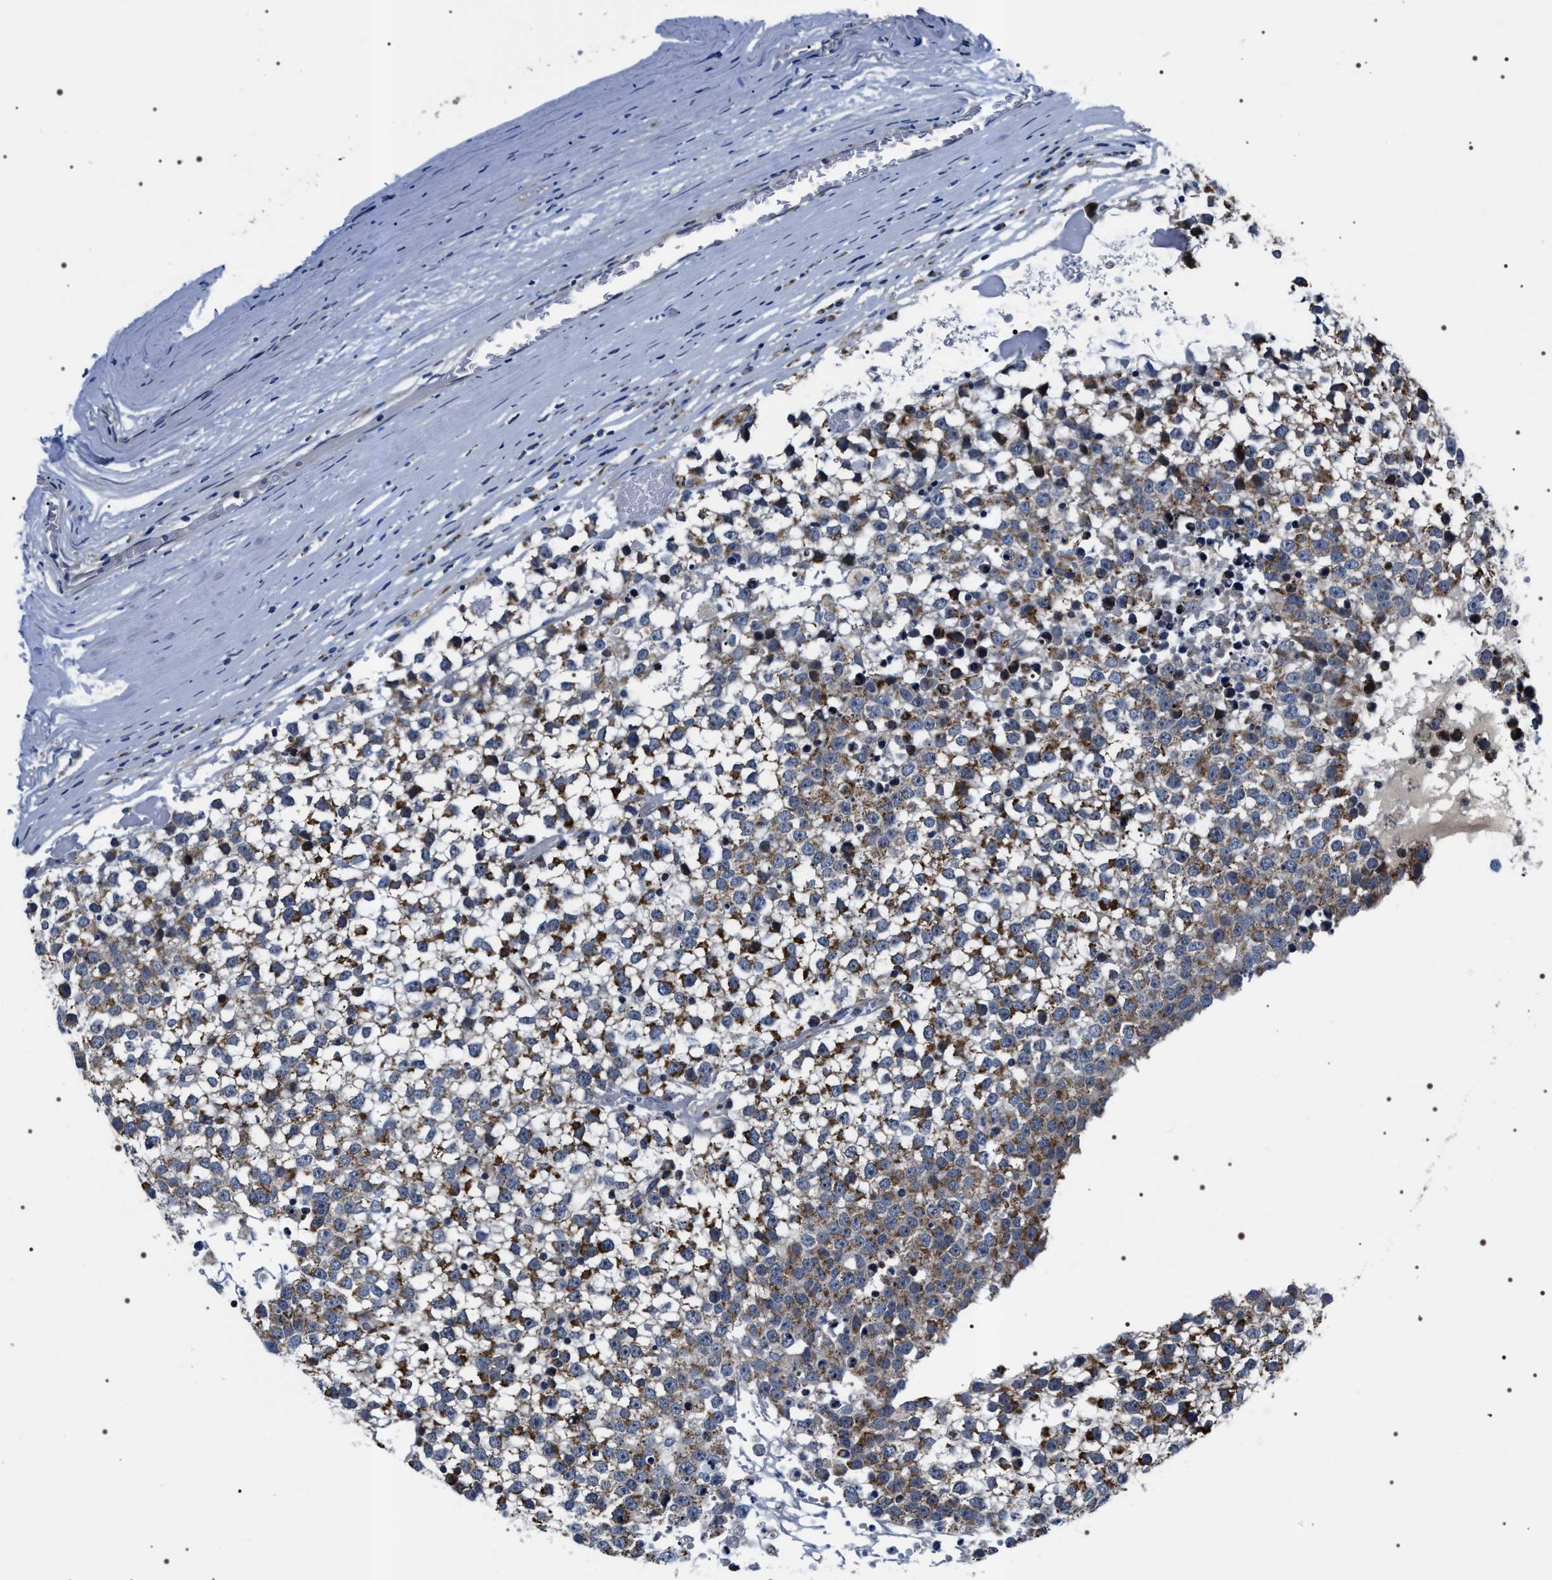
{"staining": {"intensity": "moderate", "quantity": ">75%", "location": "cytoplasmic/membranous"}, "tissue": "testis cancer", "cell_type": "Tumor cells", "image_type": "cancer", "snomed": [{"axis": "morphology", "description": "Seminoma, NOS"}, {"axis": "topography", "description": "Testis"}], "caption": "Immunohistochemistry (IHC) micrograph of testis cancer (seminoma) stained for a protein (brown), which reveals medium levels of moderate cytoplasmic/membranous positivity in about >75% of tumor cells.", "gene": "NTMT1", "patient": {"sex": "male", "age": 65}}